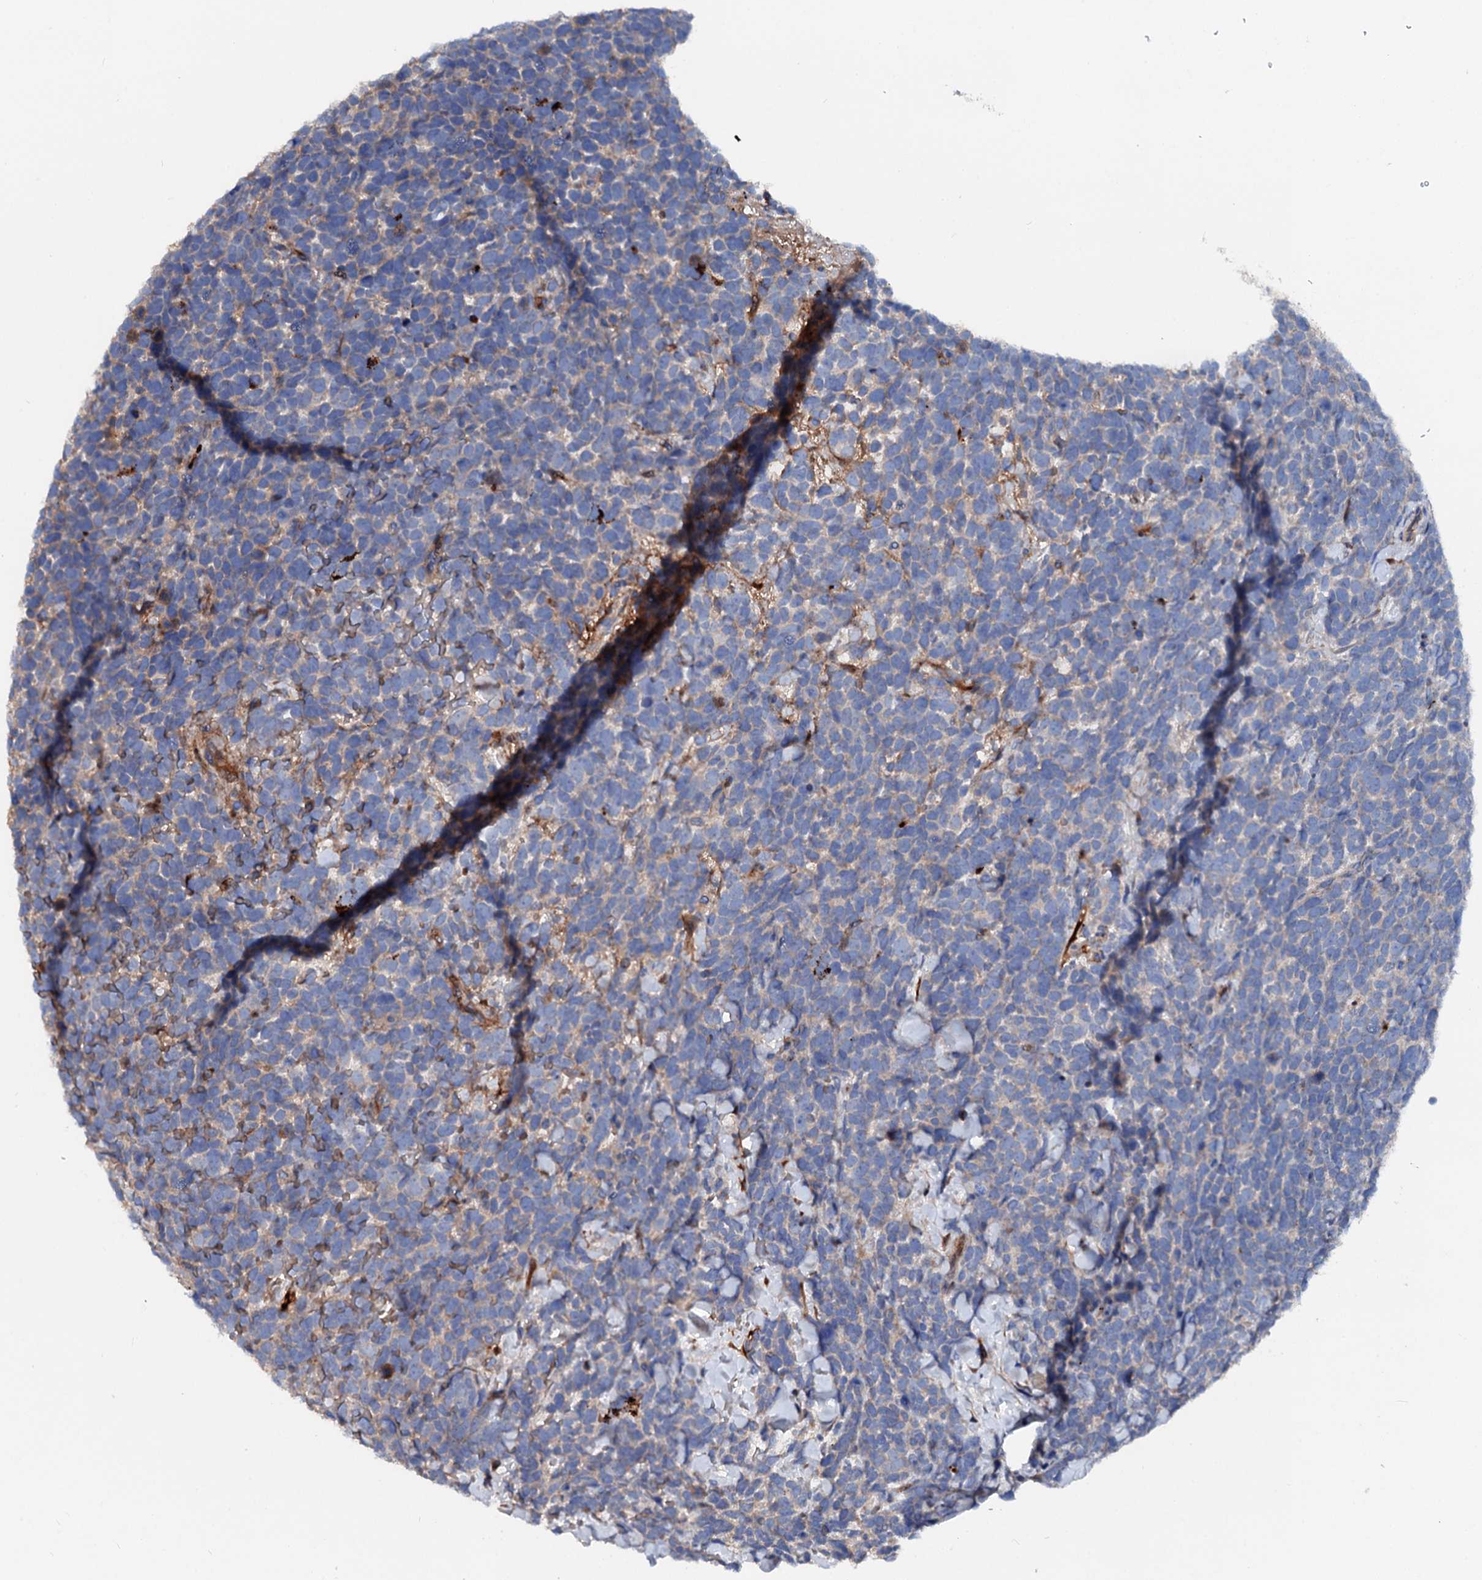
{"staining": {"intensity": "negative", "quantity": "none", "location": "none"}, "tissue": "urothelial cancer", "cell_type": "Tumor cells", "image_type": "cancer", "snomed": [{"axis": "morphology", "description": "Urothelial carcinoma, High grade"}, {"axis": "topography", "description": "Urinary bladder"}], "caption": "This is an IHC image of human urothelial carcinoma (high-grade). There is no staining in tumor cells.", "gene": "SLC10A7", "patient": {"sex": "female", "age": 82}}